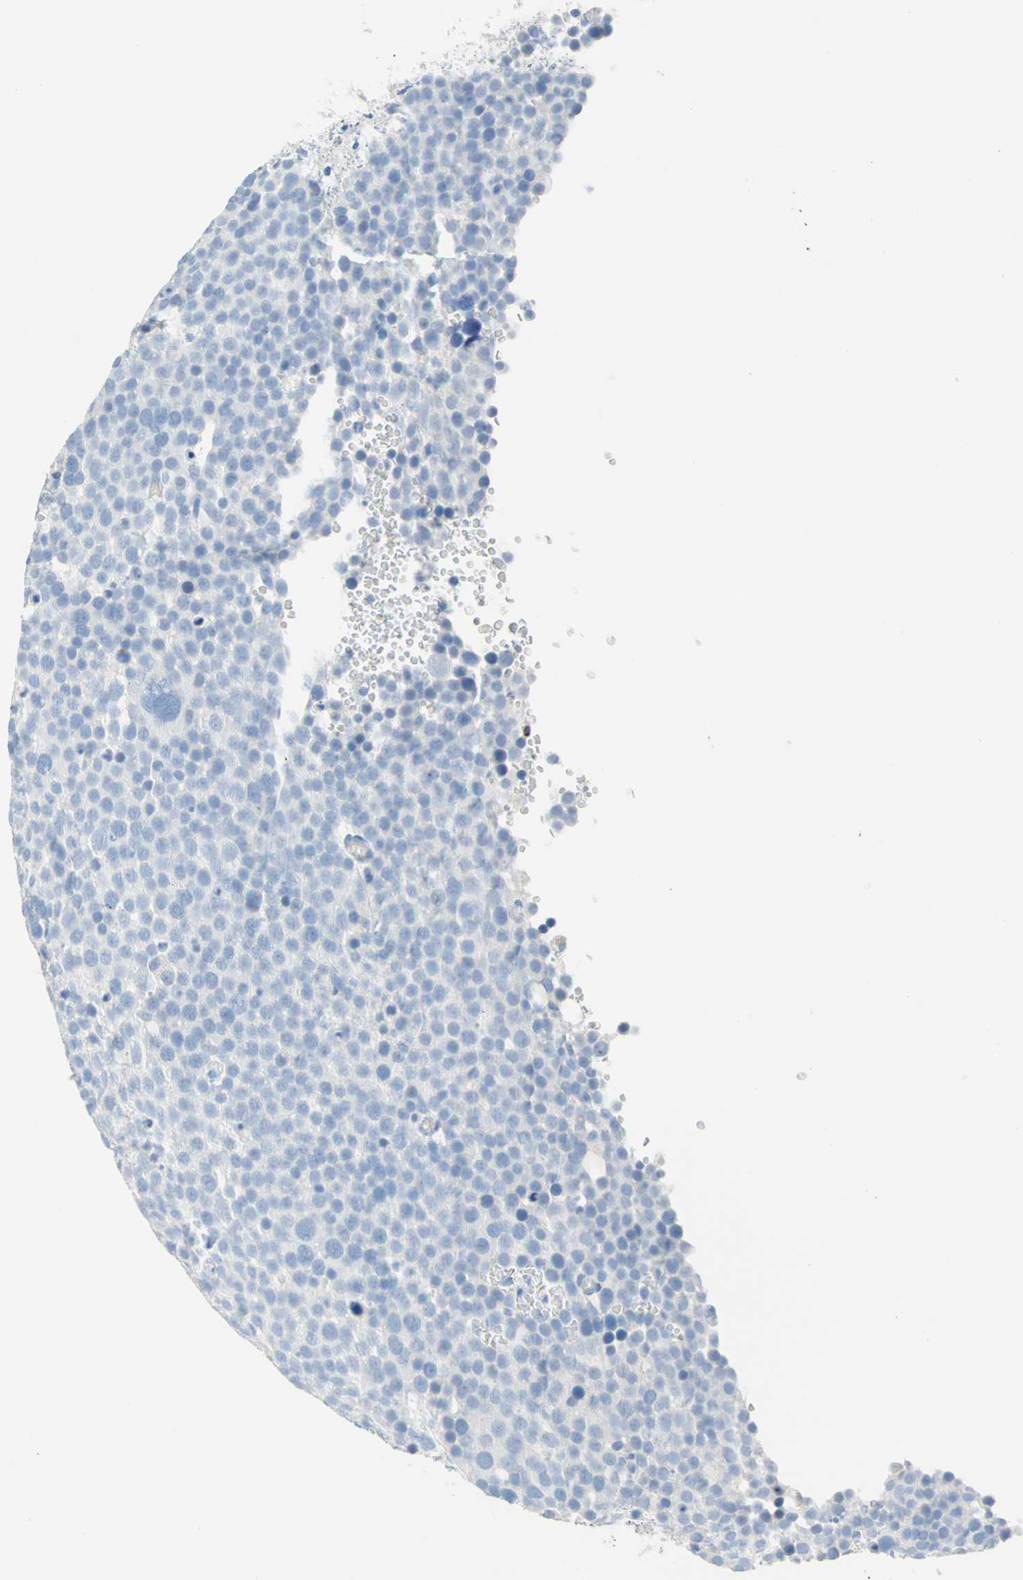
{"staining": {"intensity": "negative", "quantity": "none", "location": "none"}, "tissue": "testis cancer", "cell_type": "Tumor cells", "image_type": "cancer", "snomed": [{"axis": "morphology", "description": "Seminoma, NOS"}, {"axis": "topography", "description": "Testis"}], "caption": "Tumor cells are negative for brown protein staining in testis cancer (seminoma).", "gene": "CYSLTR1", "patient": {"sex": "male", "age": 71}}